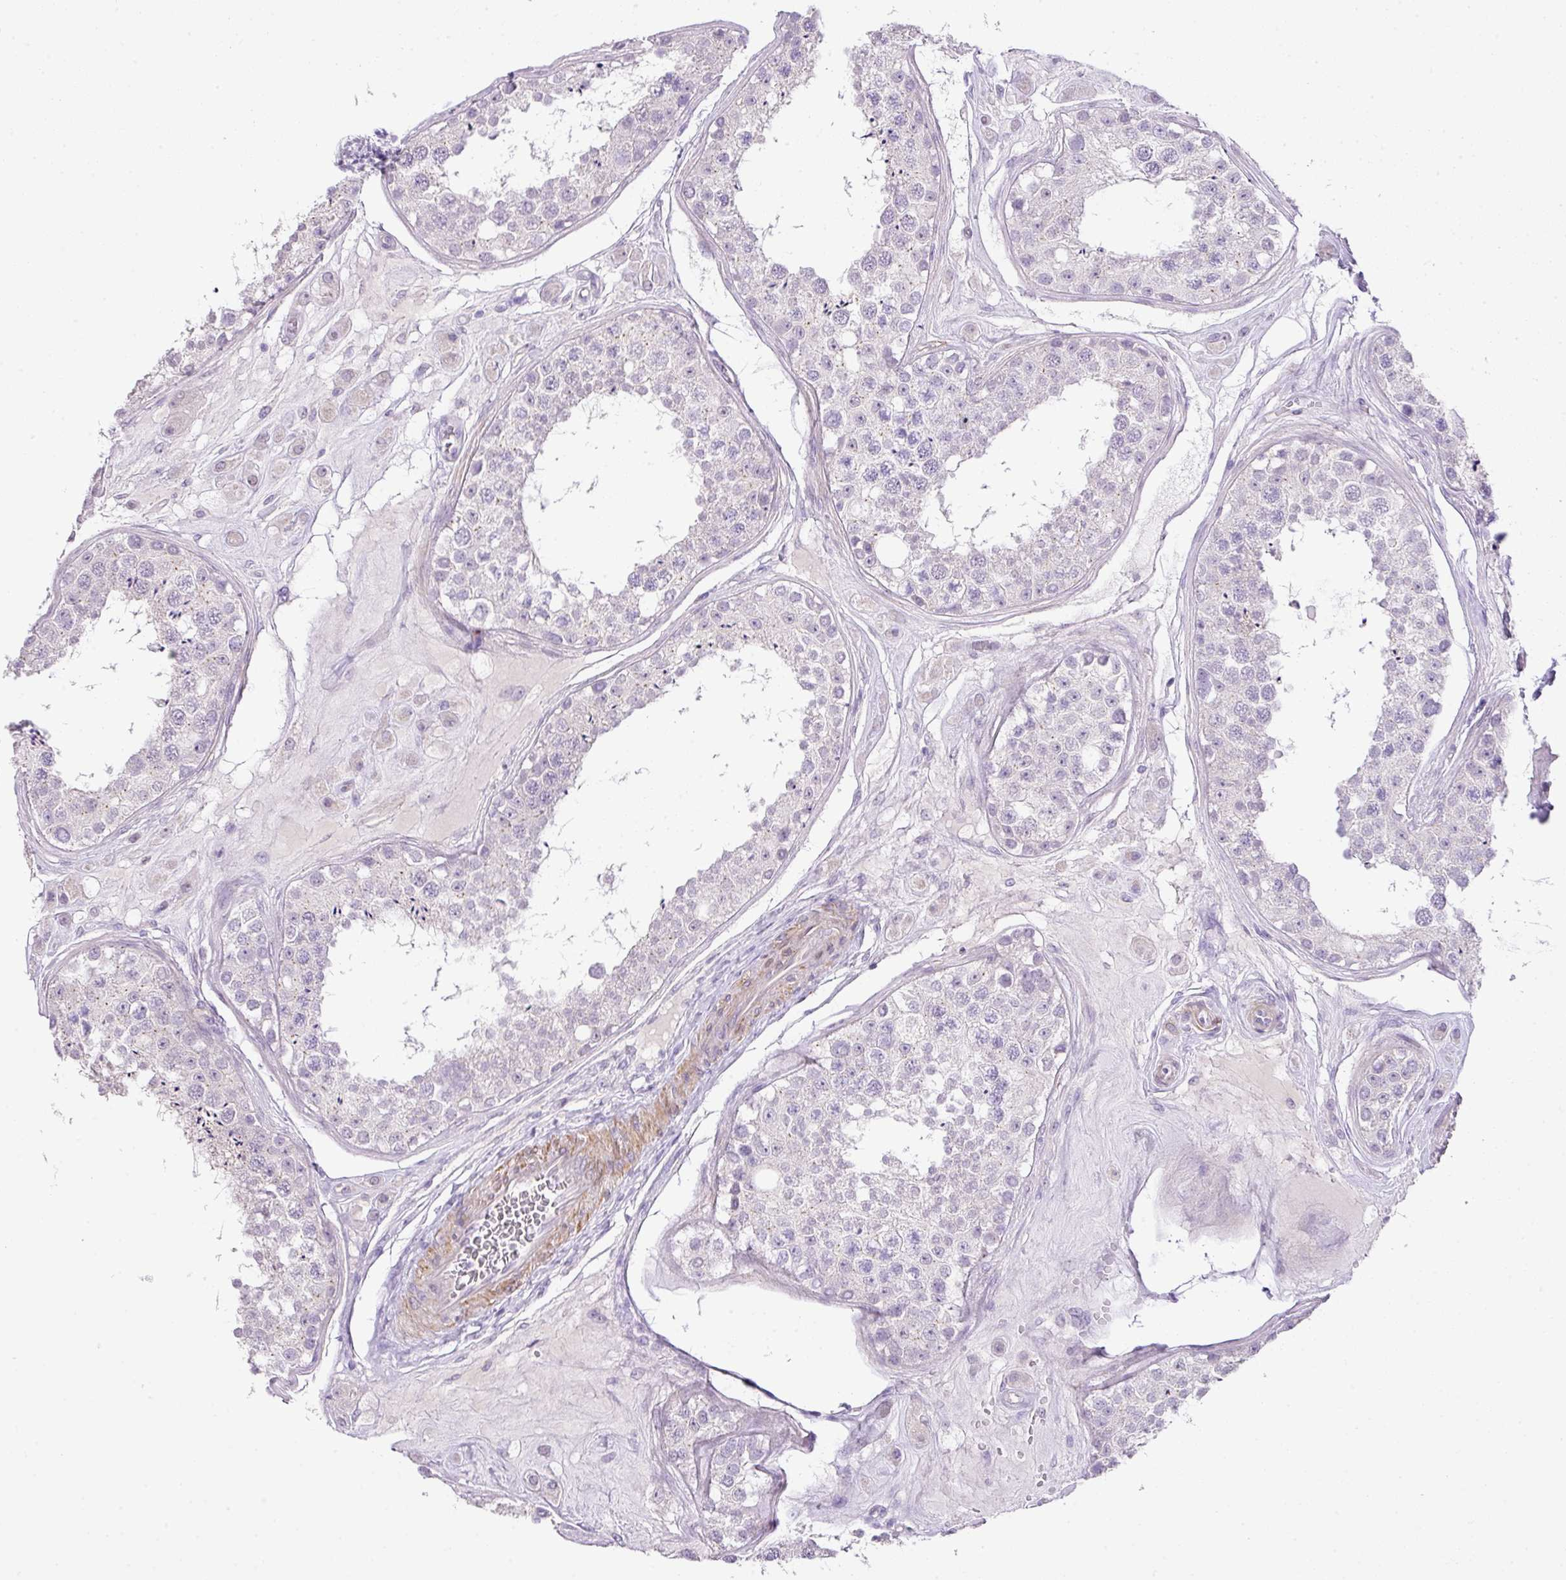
{"staining": {"intensity": "negative", "quantity": "none", "location": "none"}, "tissue": "testis", "cell_type": "Cells in seminiferous ducts", "image_type": "normal", "snomed": [{"axis": "morphology", "description": "Normal tissue, NOS"}, {"axis": "topography", "description": "Testis"}], "caption": "Unremarkable testis was stained to show a protein in brown. There is no significant staining in cells in seminiferous ducts.", "gene": "DIP2A", "patient": {"sex": "male", "age": 25}}